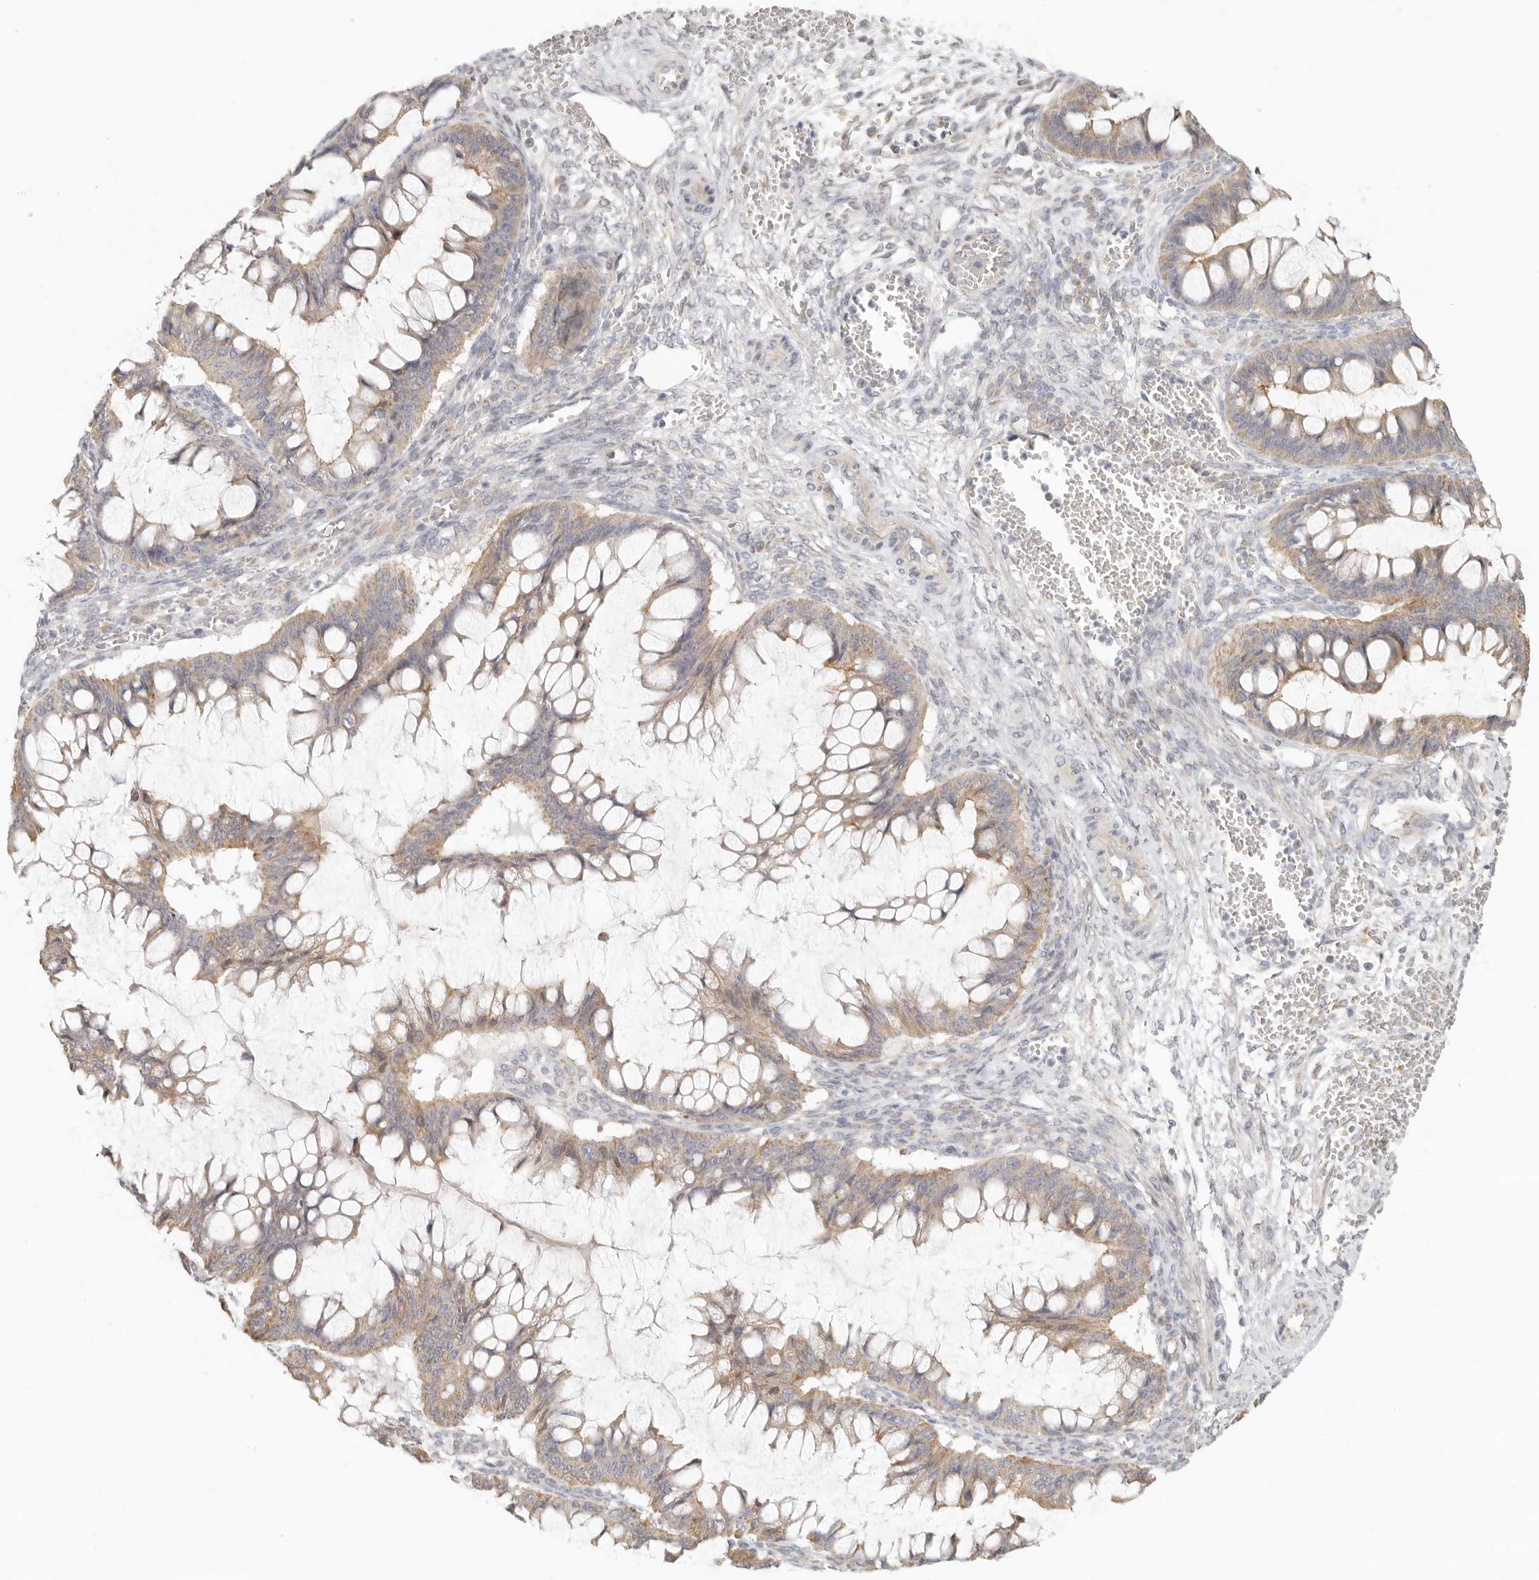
{"staining": {"intensity": "moderate", "quantity": ">75%", "location": "cytoplasmic/membranous"}, "tissue": "ovarian cancer", "cell_type": "Tumor cells", "image_type": "cancer", "snomed": [{"axis": "morphology", "description": "Cystadenocarcinoma, mucinous, NOS"}, {"axis": "topography", "description": "Ovary"}], "caption": "Moderate cytoplasmic/membranous staining is identified in approximately >75% of tumor cells in mucinous cystadenocarcinoma (ovarian).", "gene": "KDF1", "patient": {"sex": "female", "age": 73}}